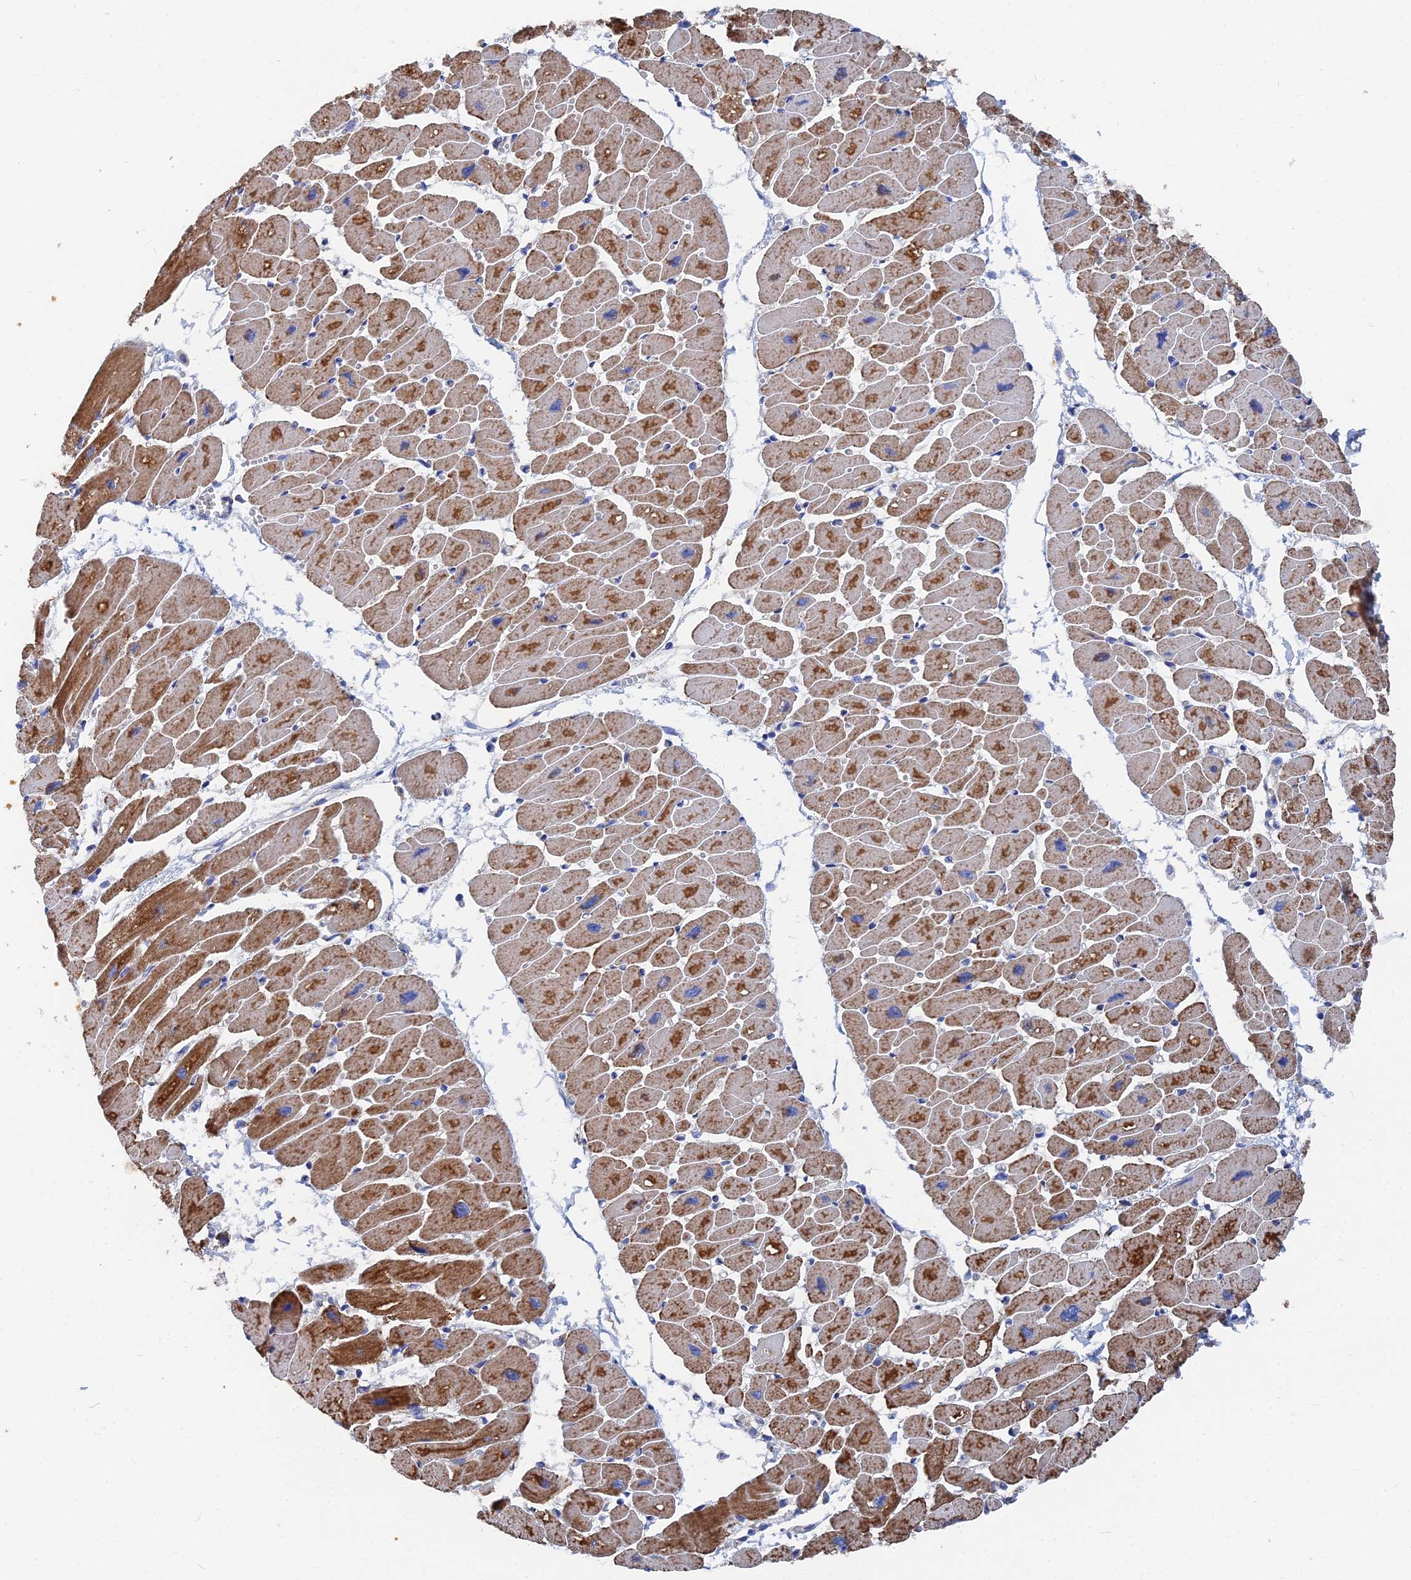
{"staining": {"intensity": "moderate", "quantity": "25%-75%", "location": "cytoplasmic/membranous"}, "tissue": "heart muscle", "cell_type": "Cardiomyocytes", "image_type": "normal", "snomed": [{"axis": "morphology", "description": "Normal tissue, NOS"}, {"axis": "topography", "description": "Heart"}], "caption": "Protein expression analysis of unremarkable human heart muscle reveals moderate cytoplasmic/membranous expression in approximately 25%-75% of cardiomyocytes.", "gene": "IFT80", "patient": {"sex": "female", "age": 54}}